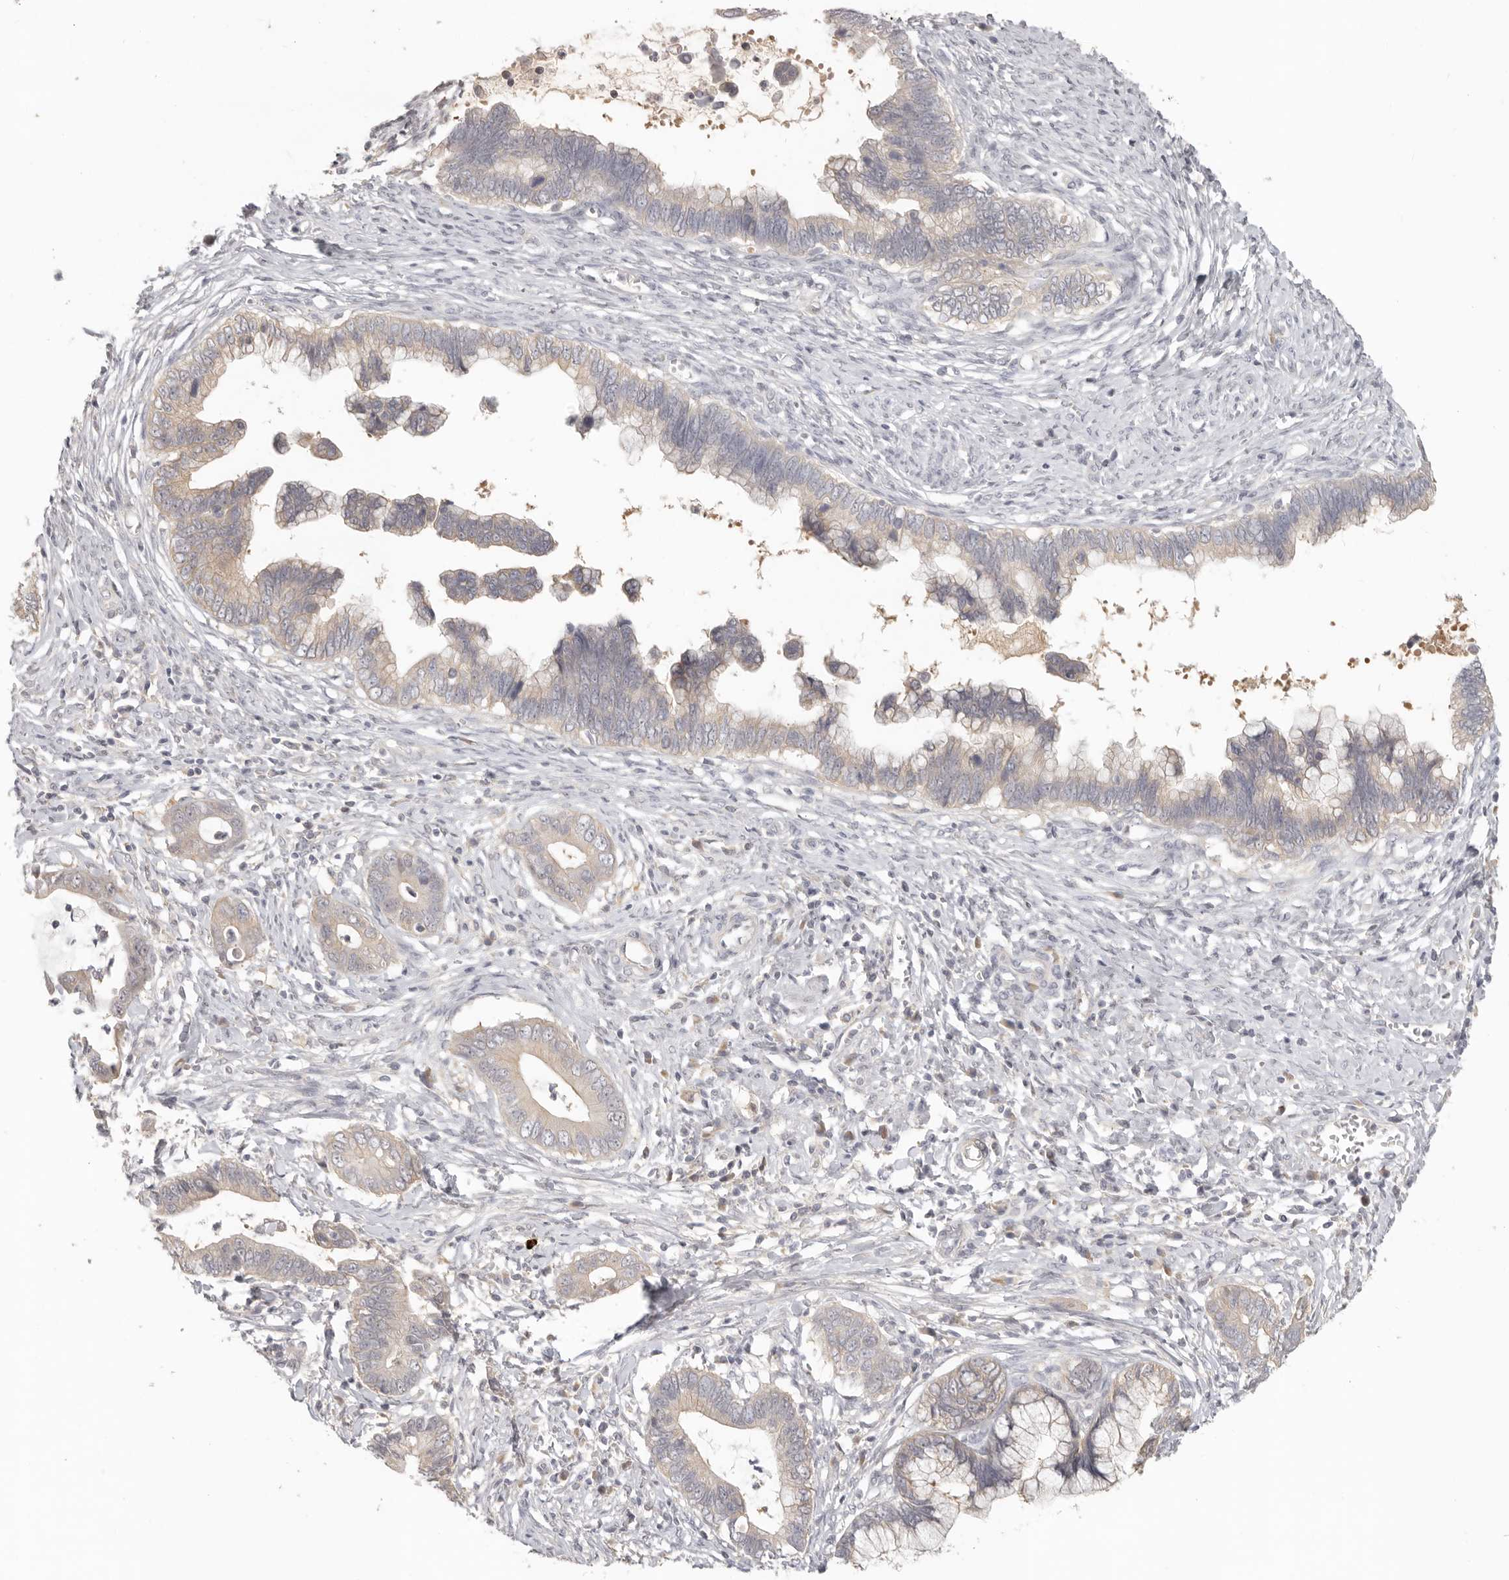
{"staining": {"intensity": "weak", "quantity": "25%-75%", "location": "cytoplasmic/membranous"}, "tissue": "cervical cancer", "cell_type": "Tumor cells", "image_type": "cancer", "snomed": [{"axis": "morphology", "description": "Adenocarcinoma, NOS"}, {"axis": "topography", "description": "Cervix"}], "caption": "IHC (DAB (3,3'-diaminobenzidine)) staining of cervical adenocarcinoma exhibits weak cytoplasmic/membranous protein expression in approximately 25%-75% of tumor cells.", "gene": "AHDC1", "patient": {"sex": "female", "age": 44}}